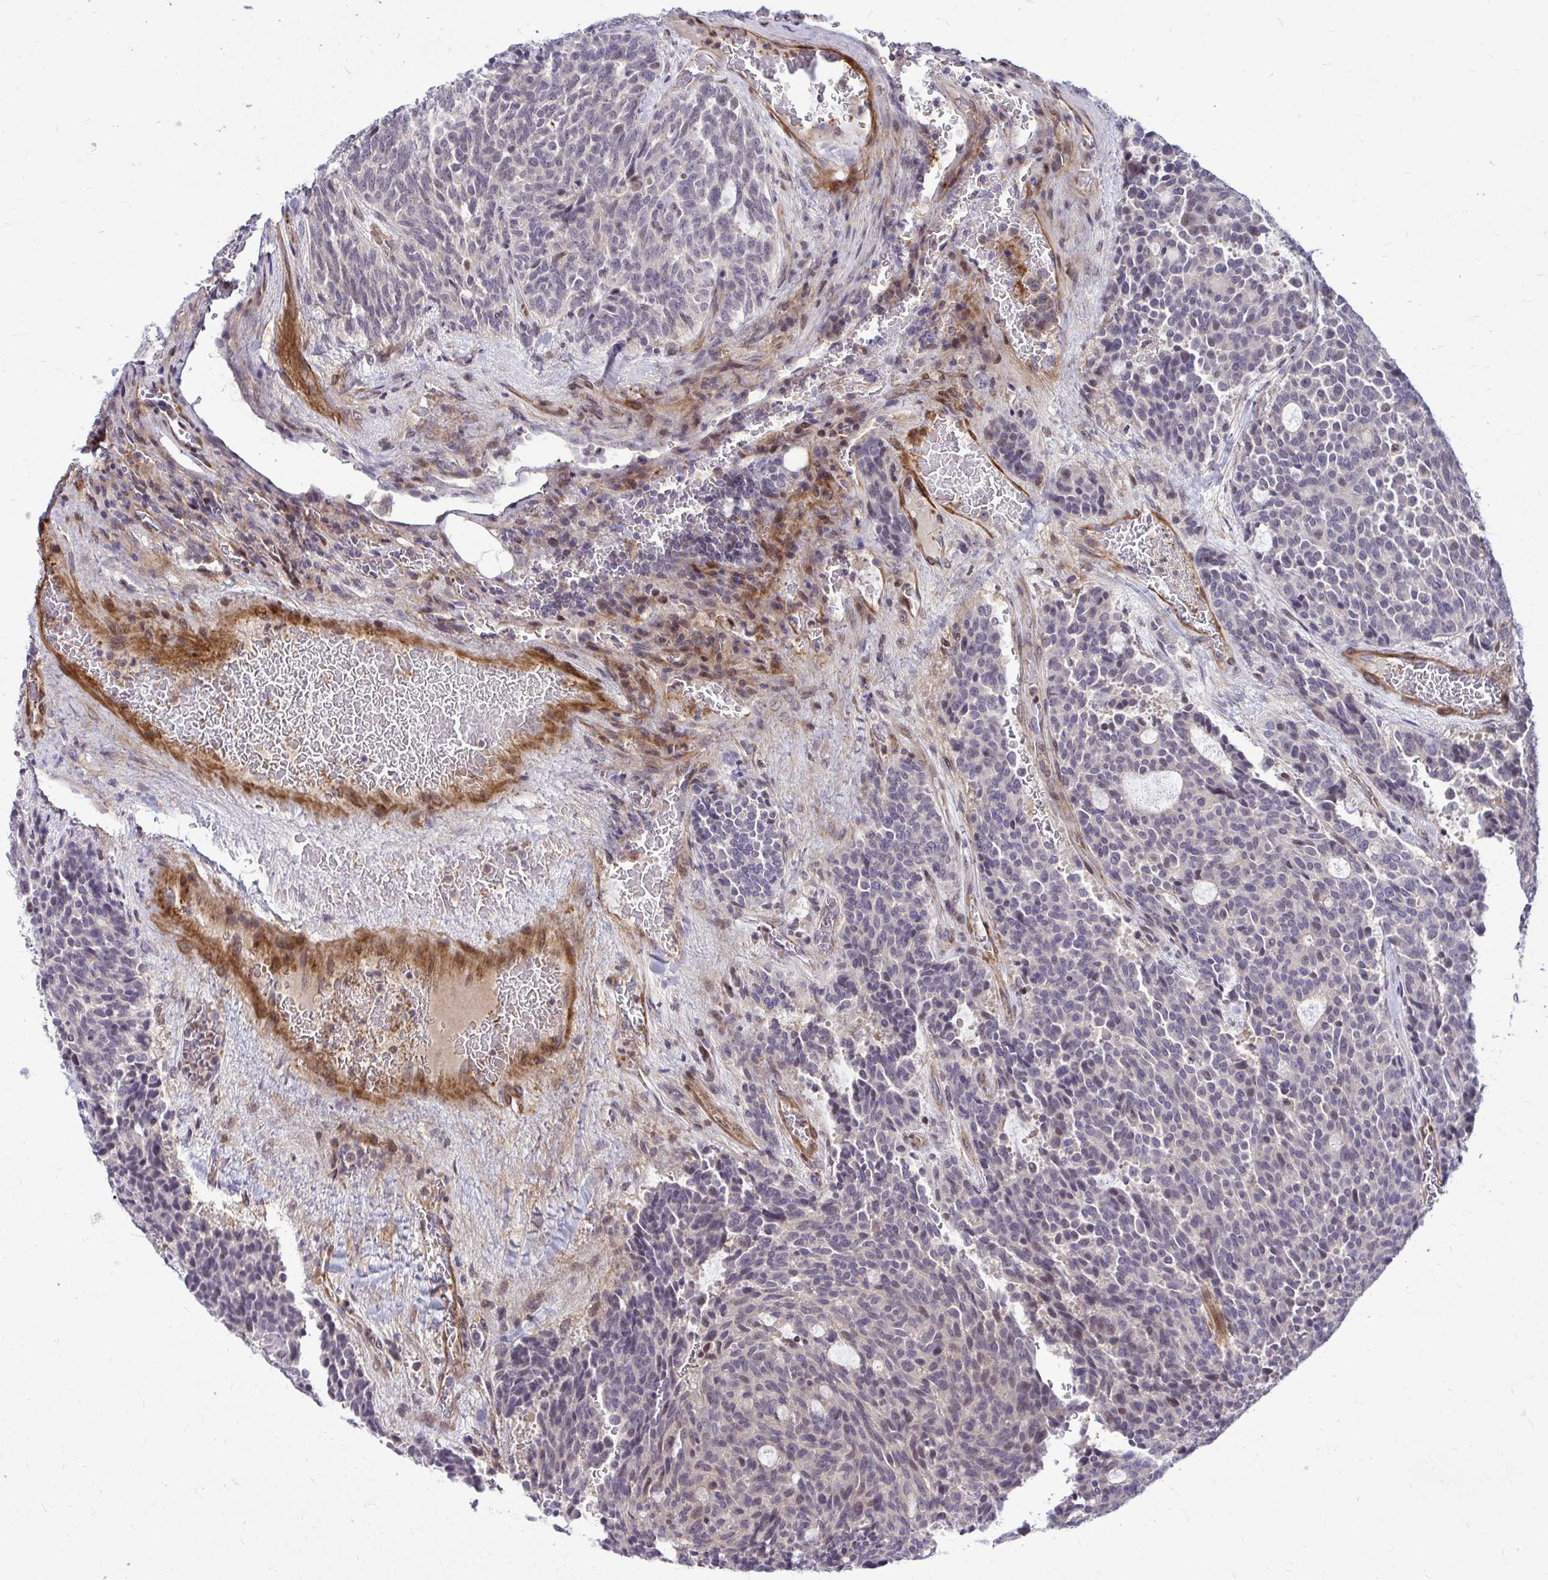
{"staining": {"intensity": "negative", "quantity": "none", "location": "none"}, "tissue": "carcinoid", "cell_type": "Tumor cells", "image_type": "cancer", "snomed": [{"axis": "morphology", "description": "Carcinoid, malignant, NOS"}, {"axis": "topography", "description": "Pancreas"}], "caption": "Protein analysis of carcinoid shows no significant positivity in tumor cells.", "gene": "TRIP6", "patient": {"sex": "female", "age": 54}}